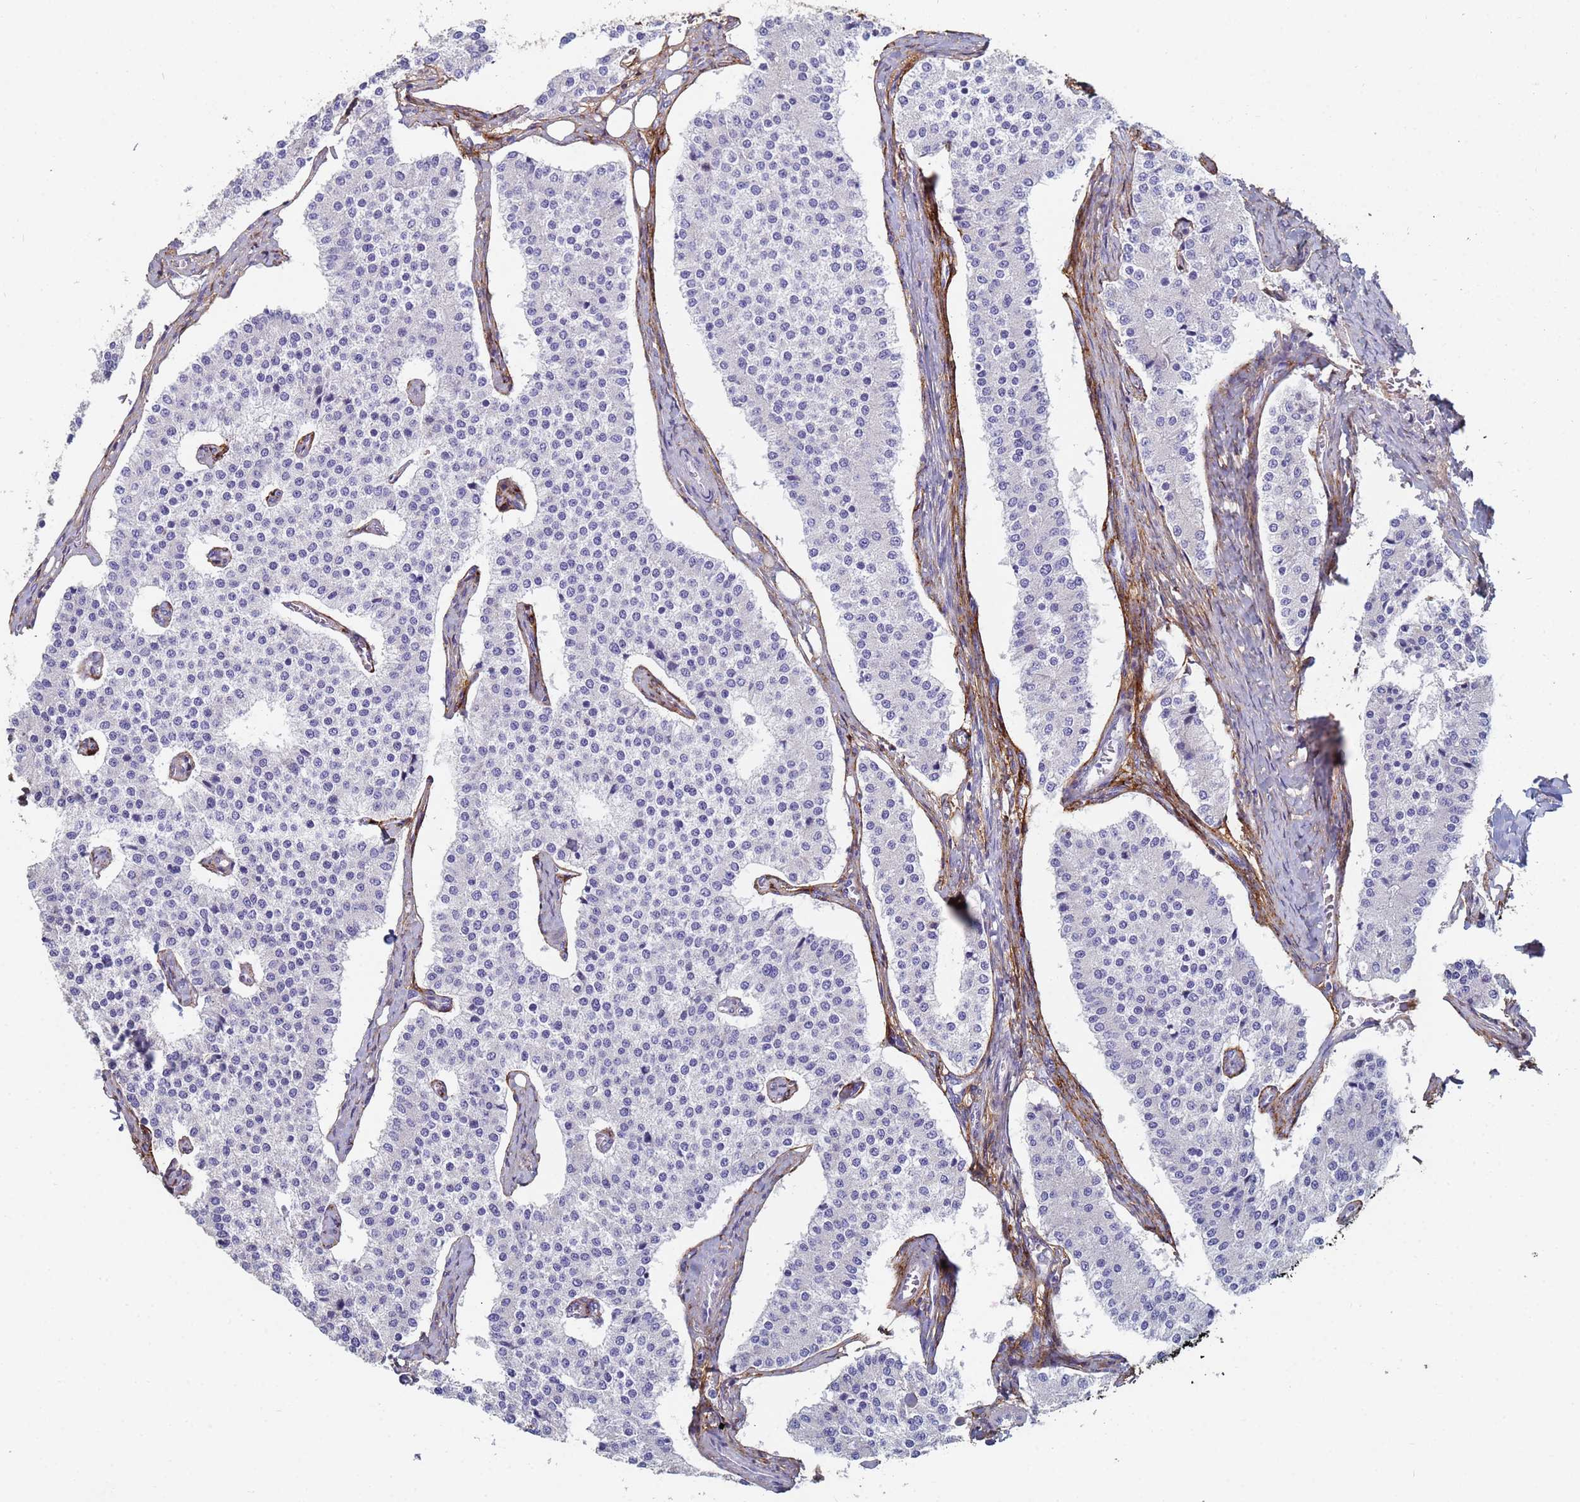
{"staining": {"intensity": "negative", "quantity": "none", "location": "none"}, "tissue": "carcinoid", "cell_type": "Tumor cells", "image_type": "cancer", "snomed": [{"axis": "morphology", "description": "Carcinoid, malignant, NOS"}, {"axis": "topography", "description": "Colon"}], "caption": "DAB (3,3'-diaminobenzidine) immunohistochemical staining of human carcinoid demonstrates no significant staining in tumor cells. Brightfield microscopy of immunohistochemistry stained with DAB (brown) and hematoxylin (blue), captured at high magnification.", "gene": "ABCA8", "patient": {"sex": "female", "age": 52}}